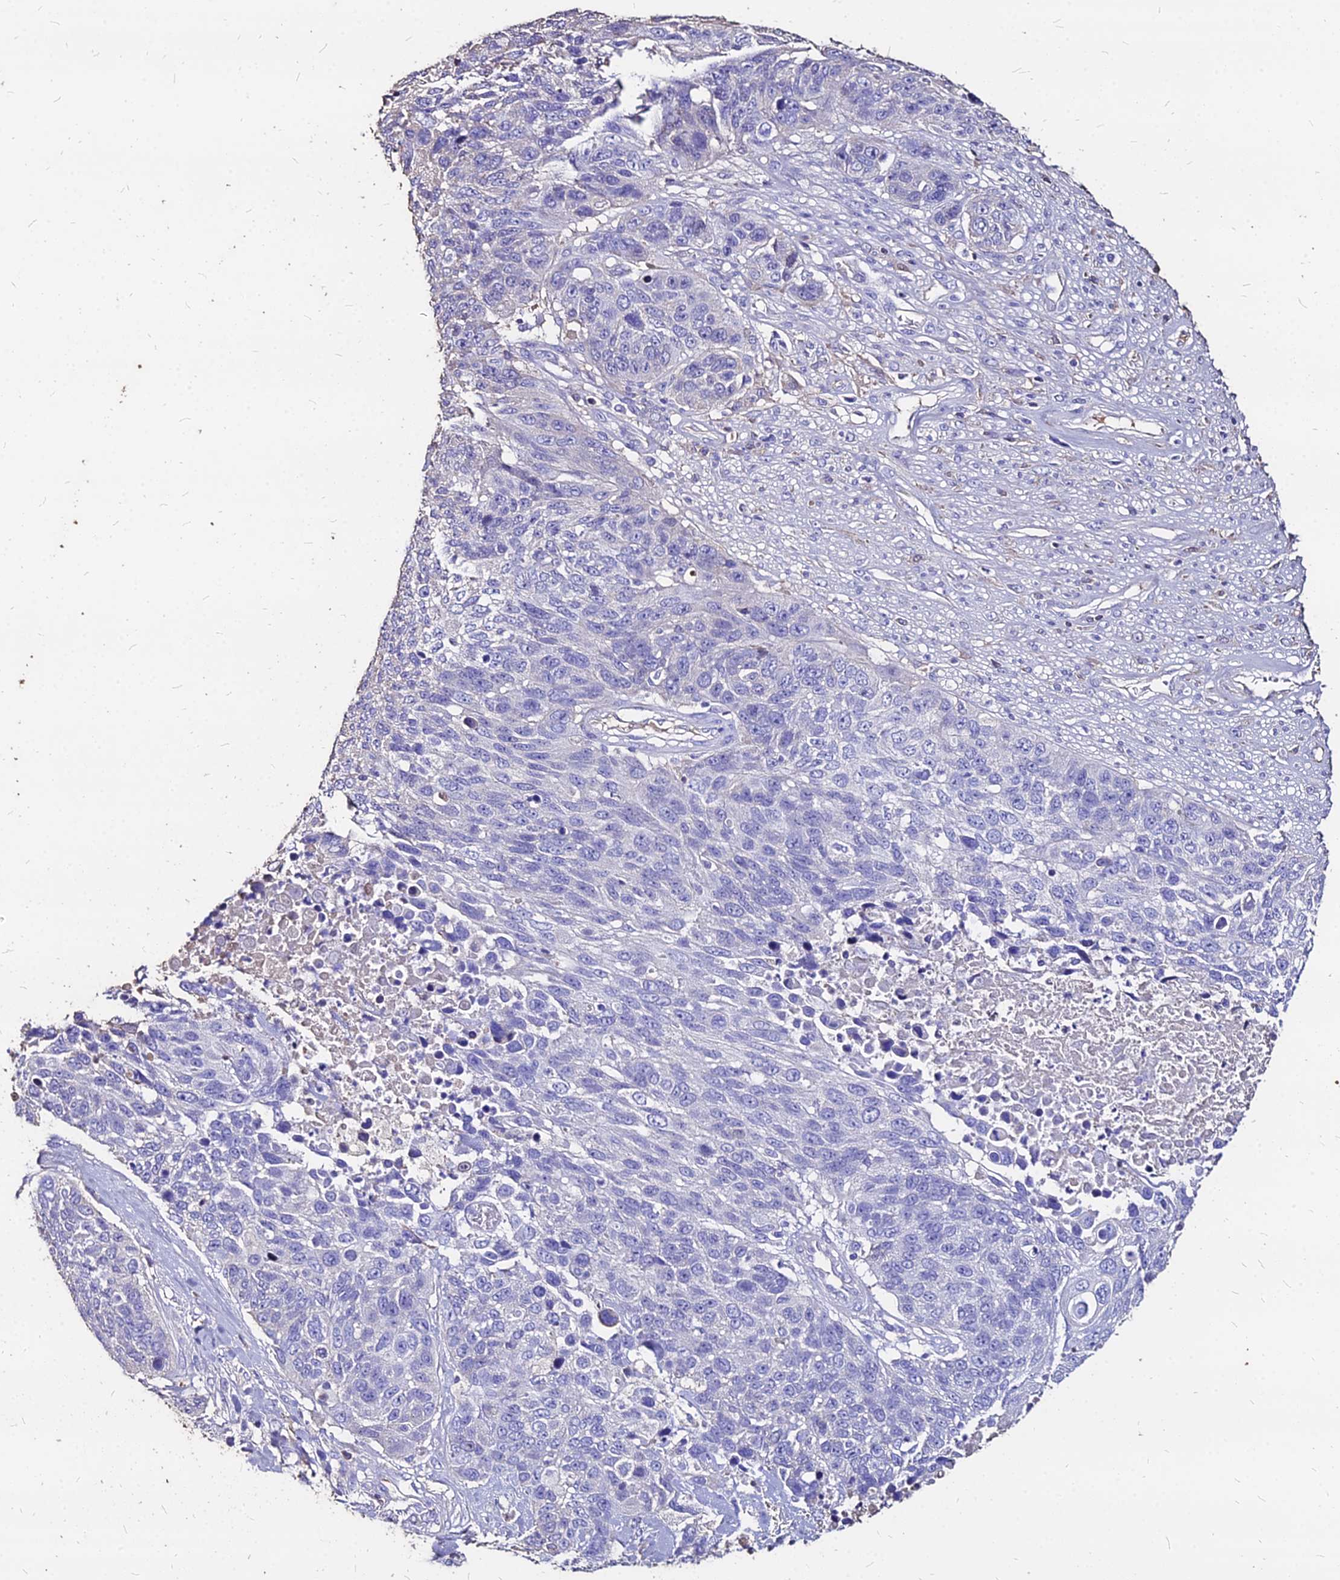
{"staining": {"intensity": "negative", "quantity": "none", "location": "none"}, "tissue": "lung cancer", "cell_type": "Tumor cells", "image_type": "cancer", "snomed": [{"axis": "morphology", "description": "Normal tissue, NOS"}, {"axis": "morphology", "description": "Squamous cell carcinoma, NOS"}, {"axis": "topography", "description": "Lymph node"}, {"axis": "topography", "description": "Lung"}], "caption": "This is an immunohistochemistry (IHC) micrograph of human lung squamous cell carcinoma. There is no expression in tumor cells.", "gene": "NME5", "patient": {"sex": "male", "age": 66}}